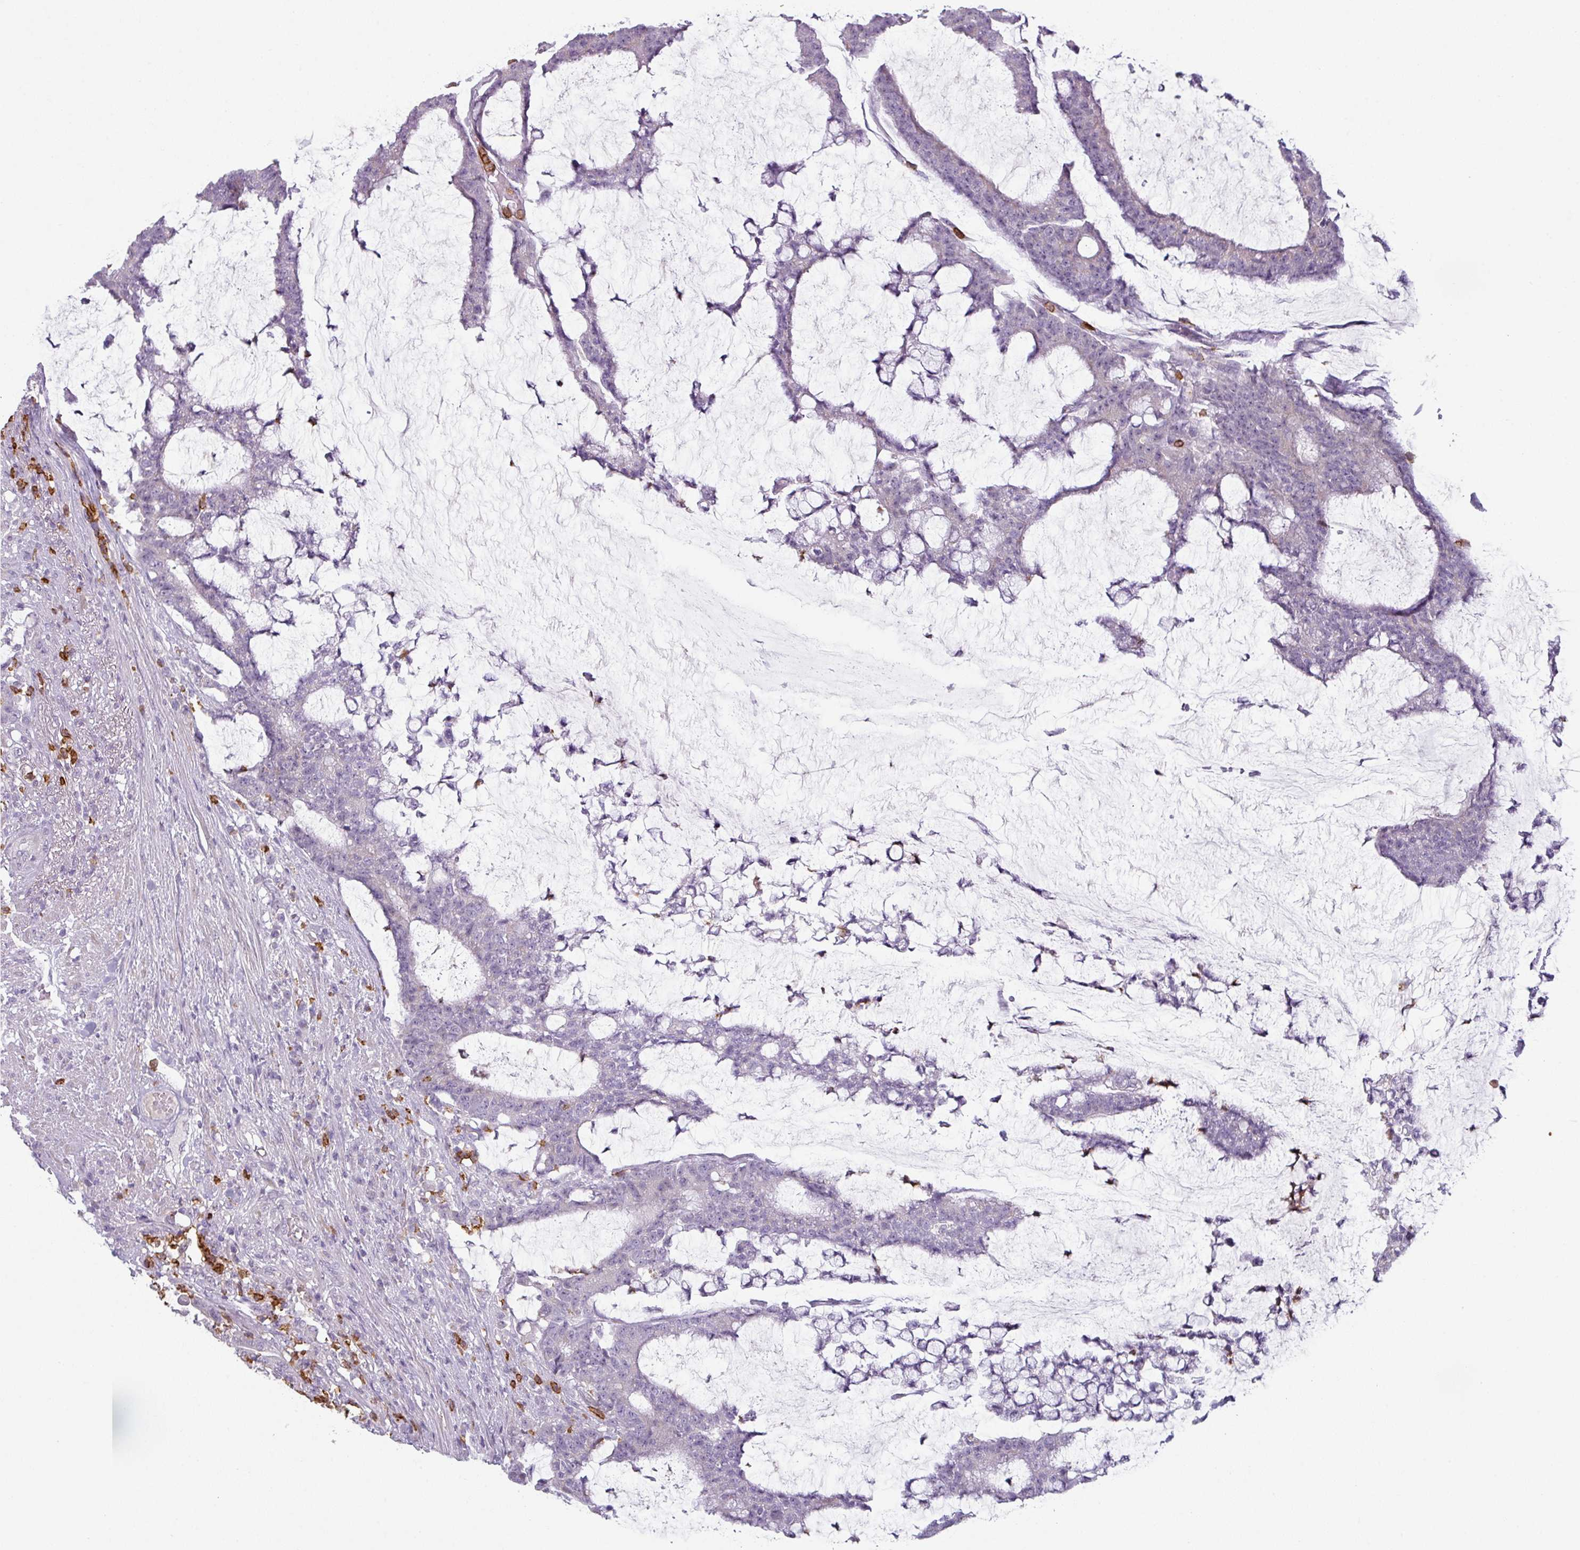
{"staining": {"intensity": "negative", "quantity": "none", "location": "none"}, "tissue": "colorectal cancer", "cell_type": "Tumor cells", "image_type": "cancer", "snomed": [{"axis": "morphology", "description": "Adenocarcinoma, NOS"}, {"axis": "topography", "description": "Colon"}], "caption": "Micrograph shows no significant protein positivity in tumor cells of adenocarcinoma (colorectal).", "gene": "MAGEC3", "patient": {"sex": "female", "age": 84}}